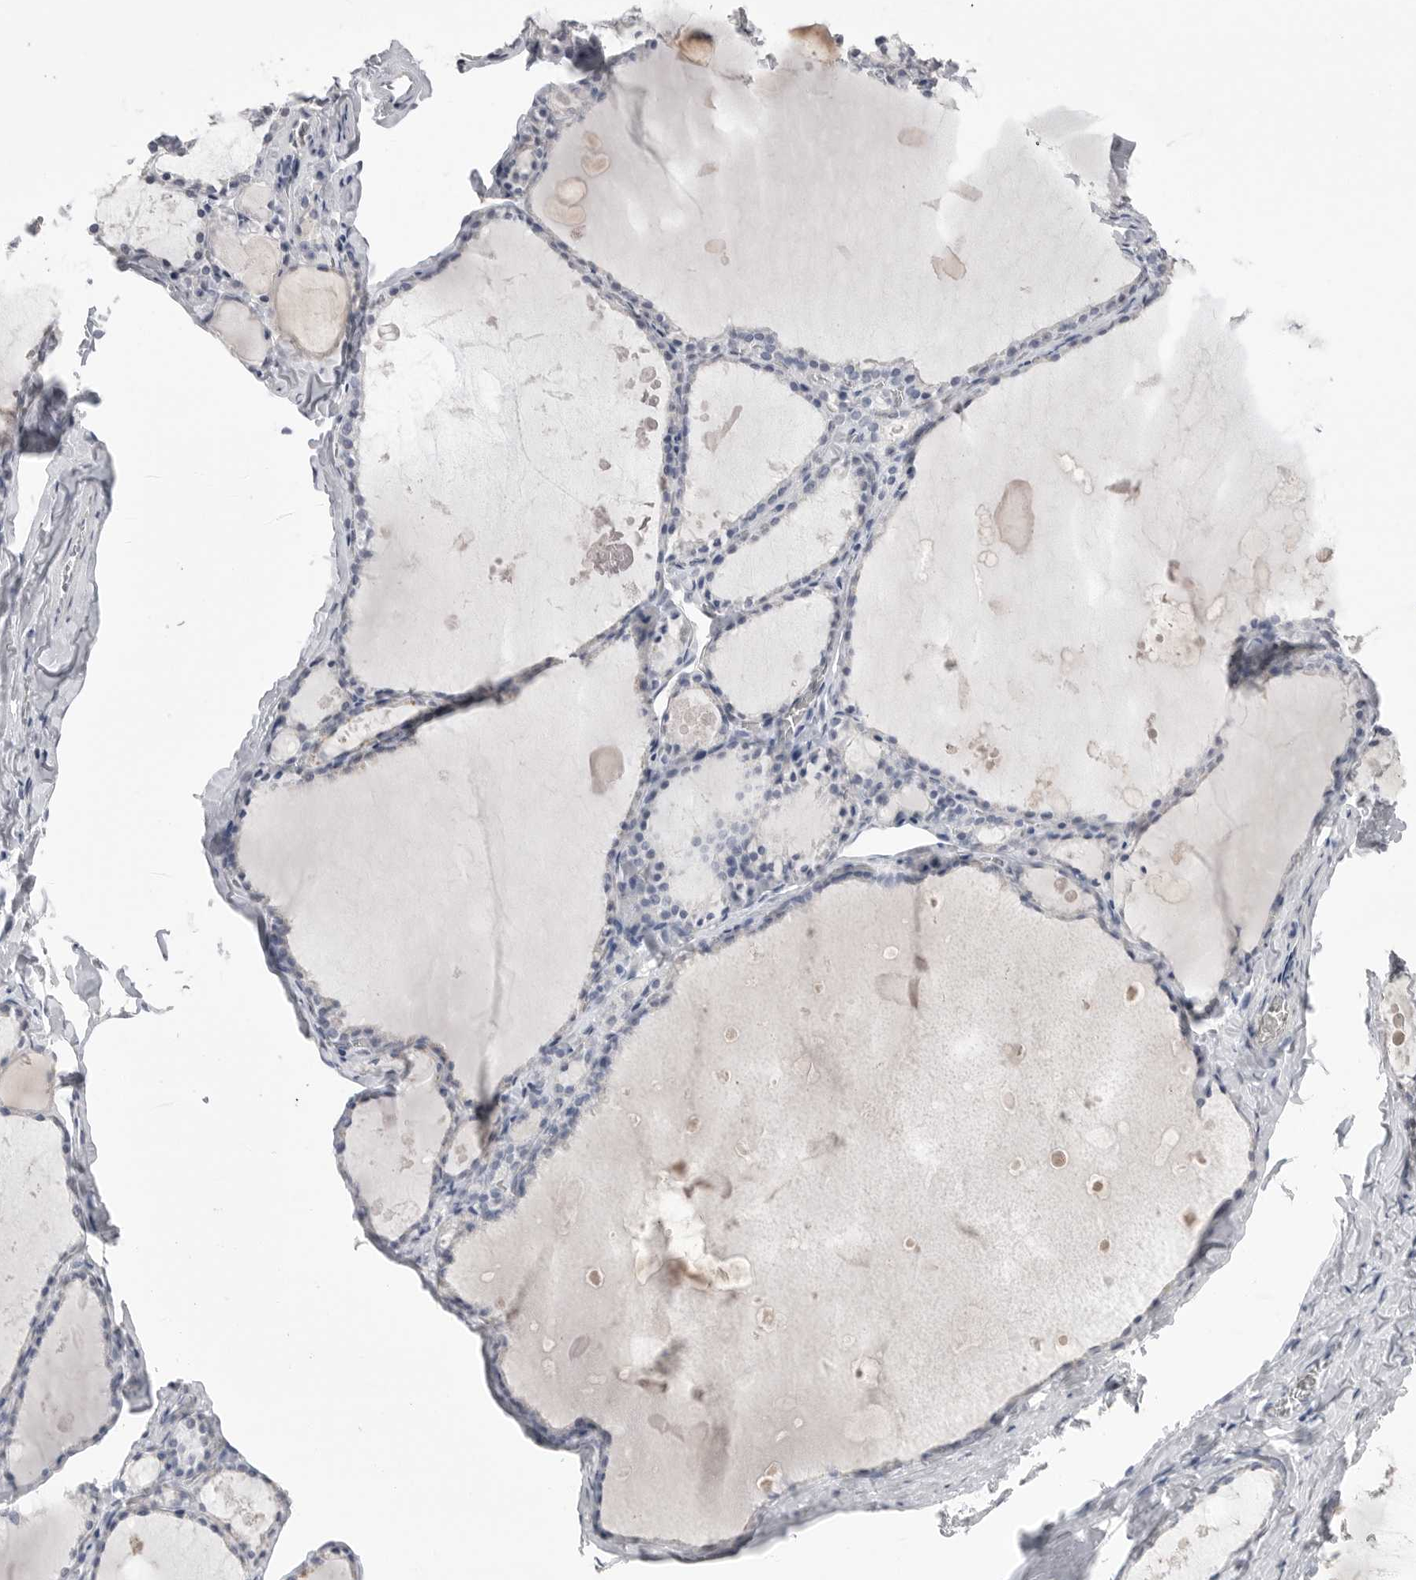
{"staining": {"intensity": "negative", "quantity": "none", "location": "none"}, "tissue": "thyroid gland", "cell_type": "Glandular cells", "image_type": "normal", "snomed": [{"axis": "morphology", "description": "Normal tissue, NOS"}, {"axis": "topography", "description": "Thyroid gland"}], "caption": "This histopathology image is of normal thyroid gland stained with IHC to label a protein in brown with the nuclei are counter-stained blue. There is no expression in glandular cells.", "gene": "ICAM5", "patient": {"sex": "male", "age": 56}}